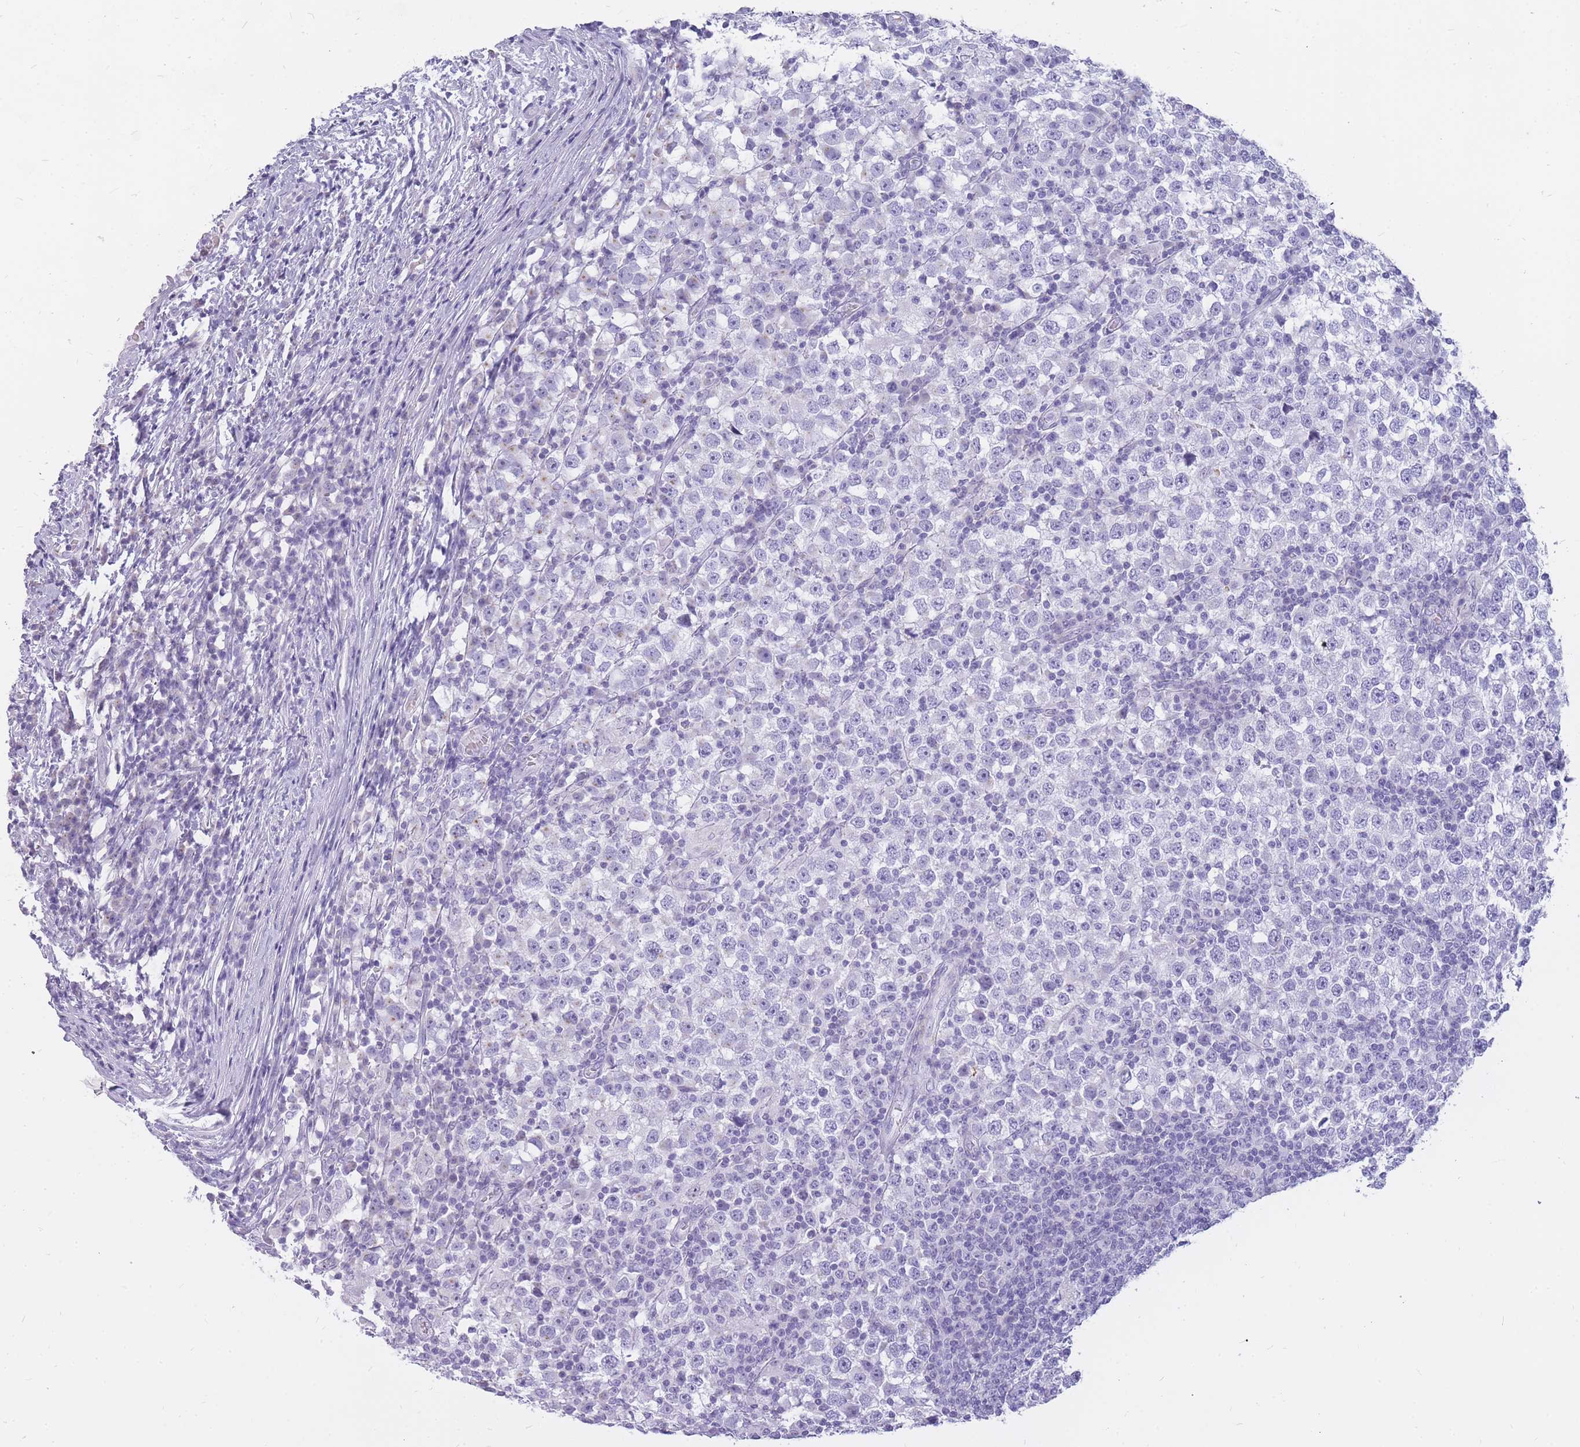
{"staining": {"intensity": "negative", "quantity": "none", "location": "none"}, "tissue": "testis cancer", "cell_type": "Tumor cells", "image_type": "cancer", "snomed": [{"axis": "morphology", "description": "Seminoma, NOS"}, {"axis": "topography", "description": "Testis"}], "caption": "Immunohistochemistry (IHC) of testis seminoma shows no staining in tumor cells.", "gene": "INS", "patient": {"sex": "male", "age": 65}}